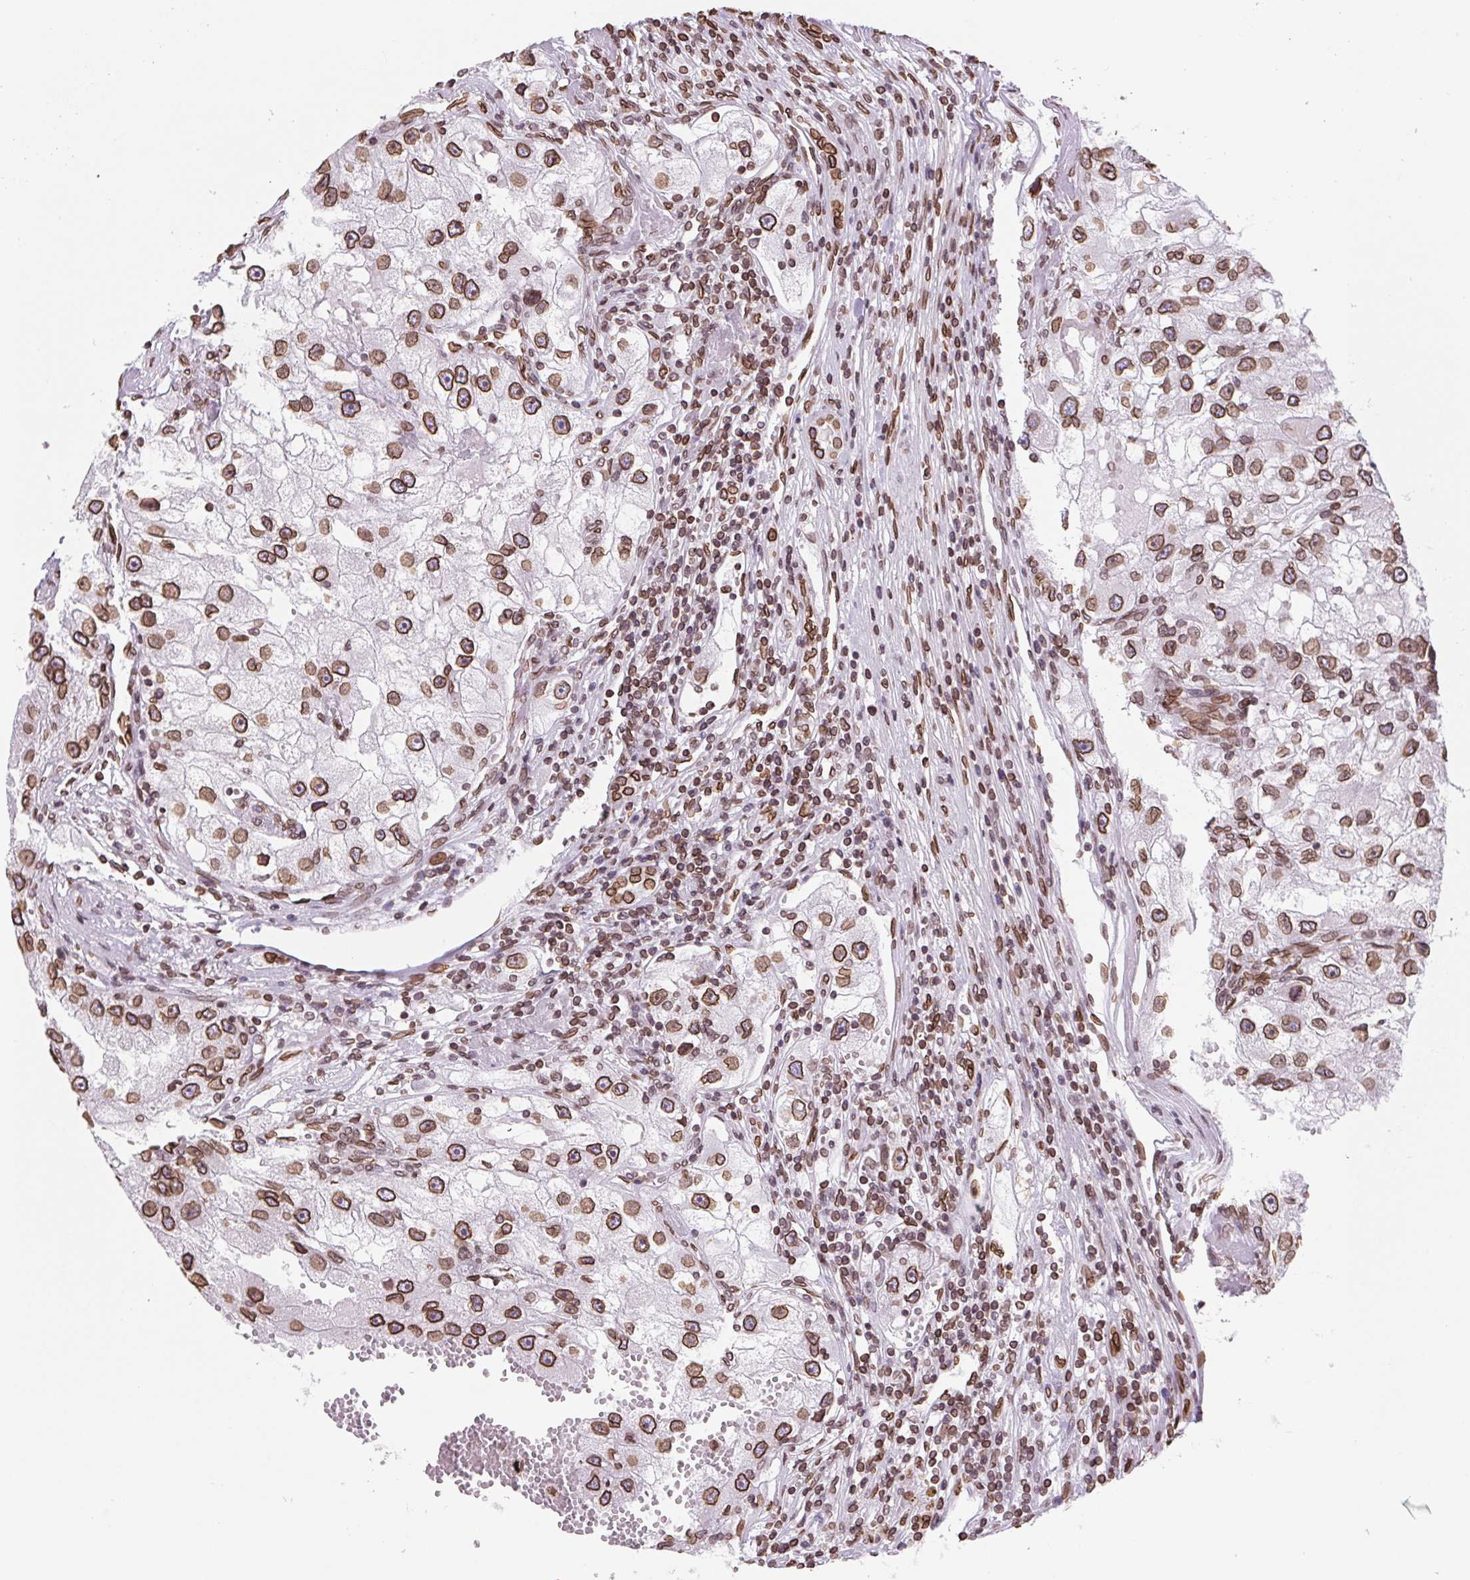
{"staining": {"intensity": "strong", "quantity": ">75%", "location": "cytoplasmic/membranous,nuclear"}, "tissue": "renal cancer", "cell_type": "Tumor cells", "image_type": "cancer", "snomed": [{"axis": "morphology", "description": "Adenocarcinoma, NOS"}, {"axis": "topography", "description": "Kidney"}], "caption": "This photomicrograph shows immunohistochemistry (IHC) staining of renal adenocarcinoma, with high strong cytoplasmic/membranous and nuclear positivity in approximately >75% of tumor cells.", "gene": "LMNB2", "patient": {"sex": "male", "age": 63}}